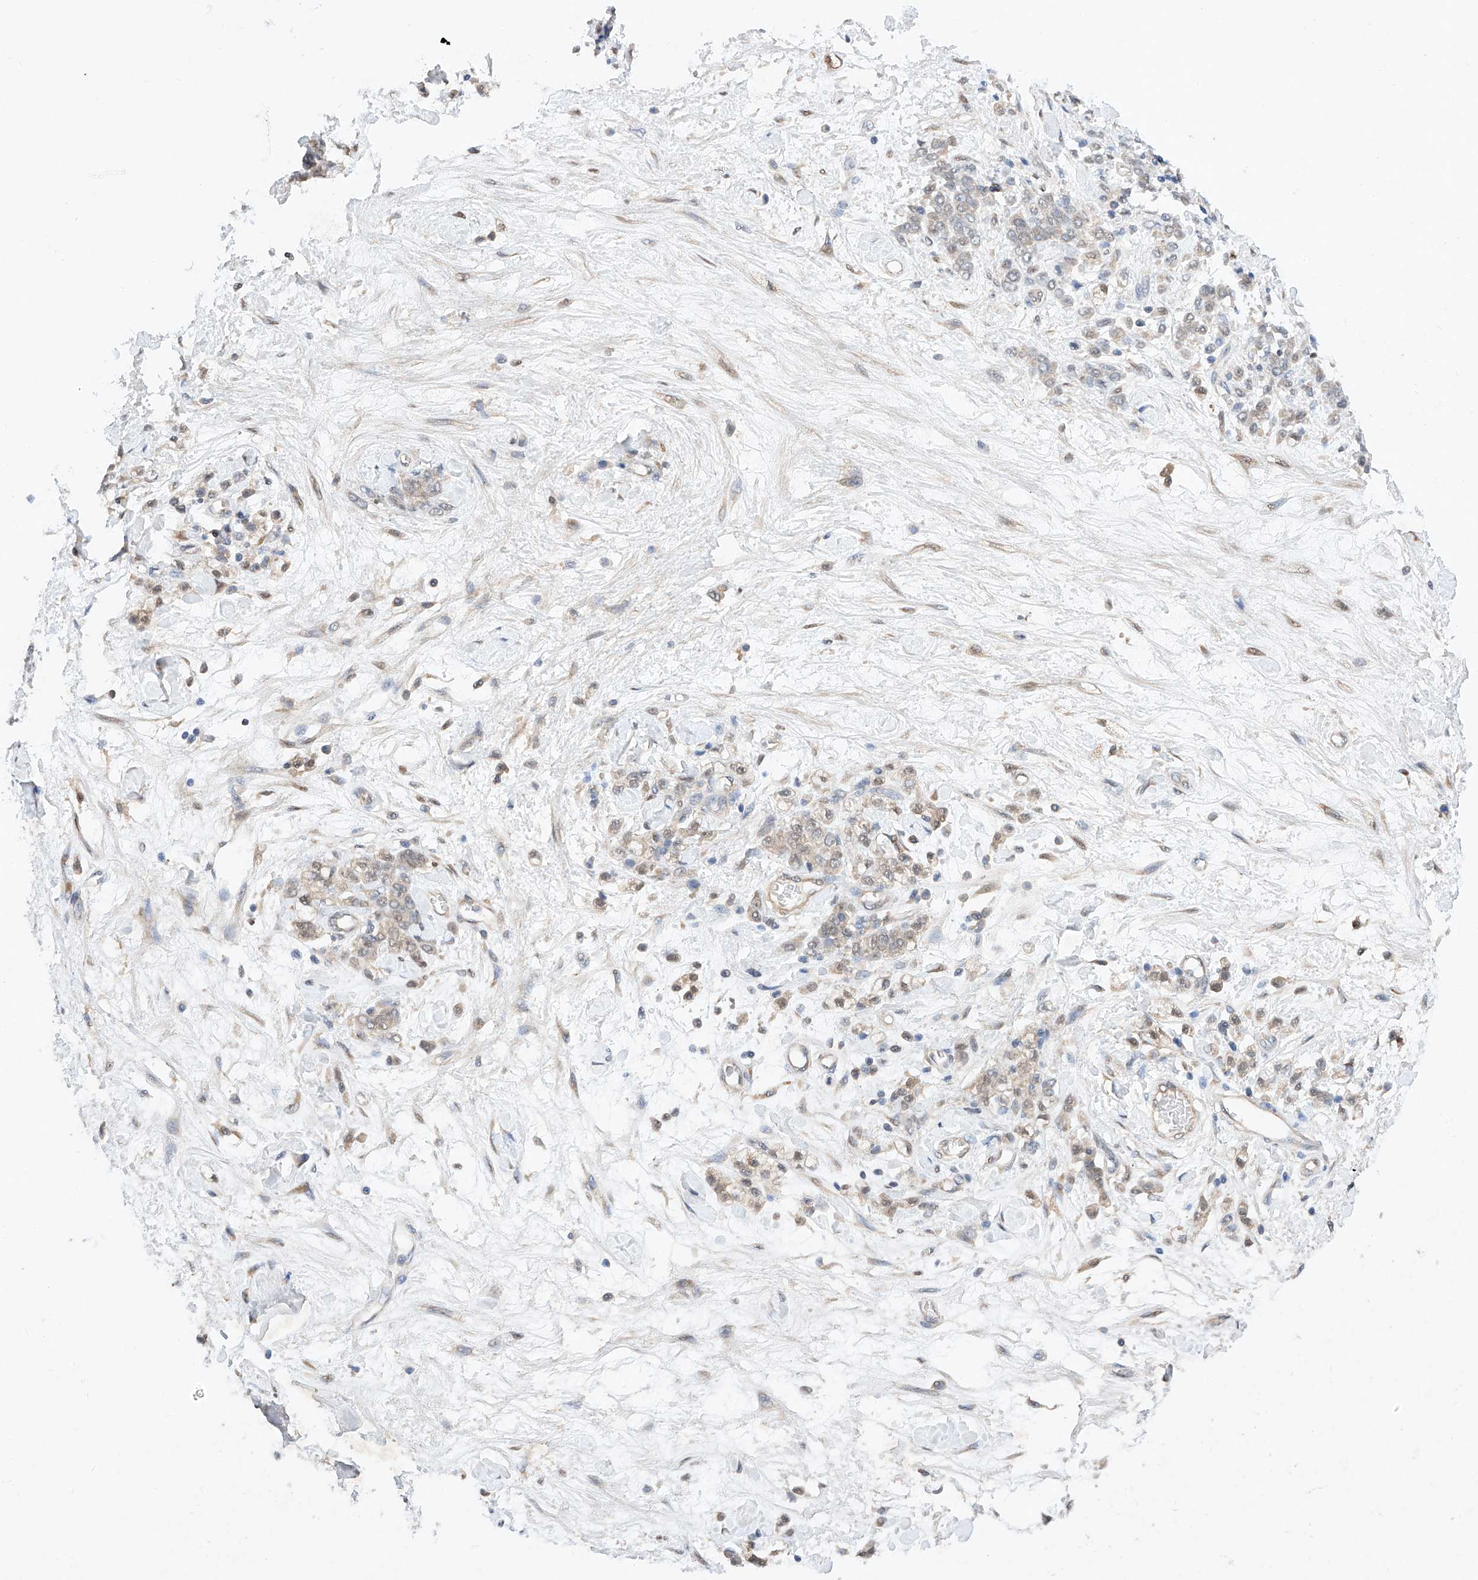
{"staining": {"intensity": "weak", "quantity": "25%-75%", "location": "cytoplasmic/membranous"}, "tissue": "stomach cancer", "cell_type": "Tumor cells", "image_type": "cancer", "snomed": [{"axis": "morphology", "description": "Normal tissue, NOS"}, {"axis": "morphology", "description": "Adenocarcinoma, NOS"}, {"axis": "topography", "description": "Stomach"}], "caption": "Brown immunohistochemical staining in human stomach adenocarcinoma displays weak cytoplasmic/membranous expression in about 25%-75% of tumor cells.", "gene": "ZSCAN4", "patient": {"sex": "male", "age": 82}}